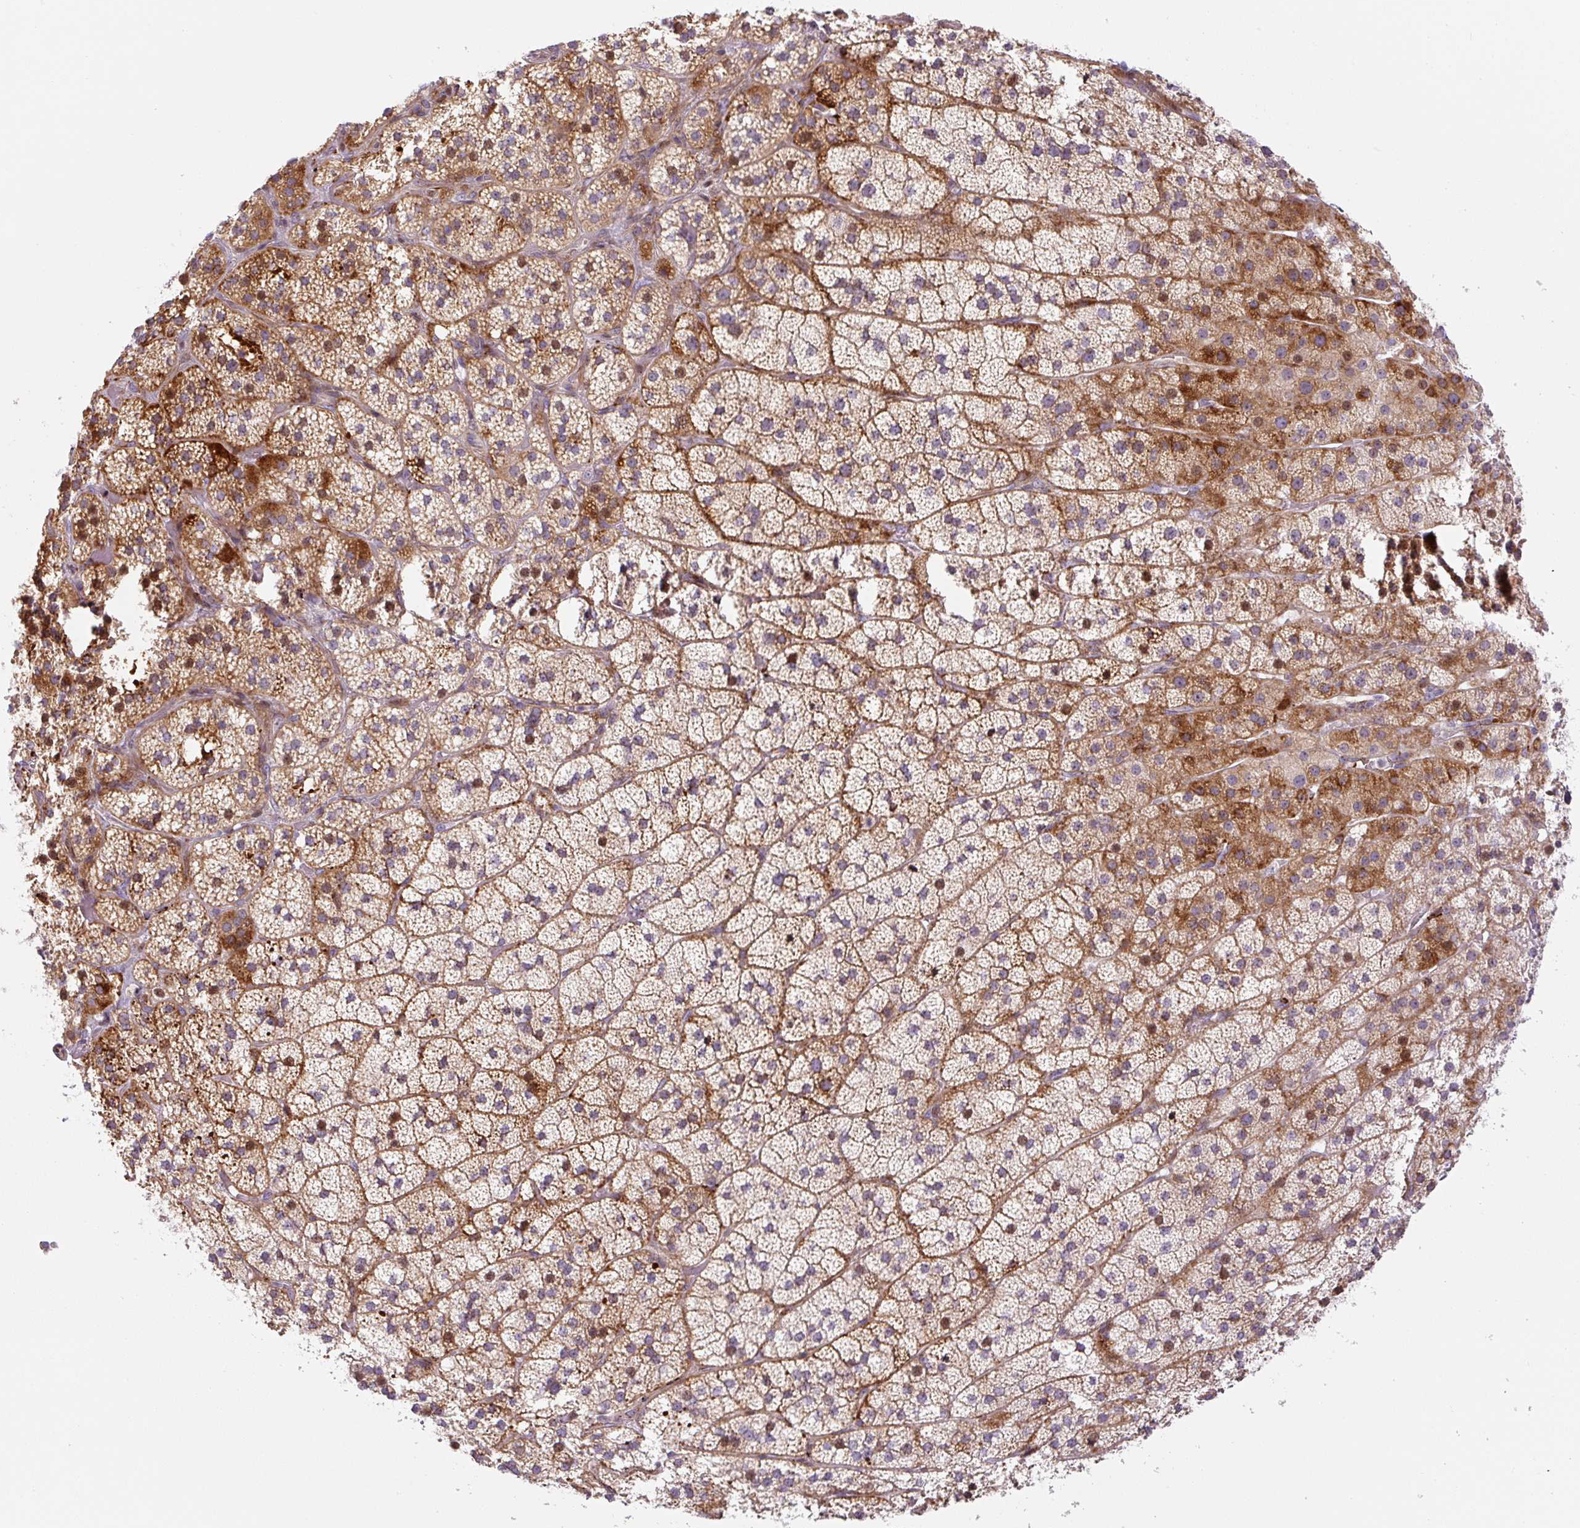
{"staining": {"intensity": "moderate", "quantity": ">75%", "location": "cytoplasmic/membranous,nuclear"}, "tissue": "adrenal gland", "cell_type": "Glandular cells", "image_type": "normal", "snomed": [{"axis": "morphology", "description": "Normal tissue, NOS"}, {"axis": "topography", "description": "Adrenal gland"}], "caption": "Brown immunohistochemical staining in benign adrenal gland exhibits moderate cytoplasmic/membranous,nuclear staining in about >75% of glandular cells. (DAB (3,3'-diaminobenzidine) IHC, brown staining for protein, blue staining for nuclei).", "gene": "DISP3", "patient": {"sex": "male", "age": 57}}